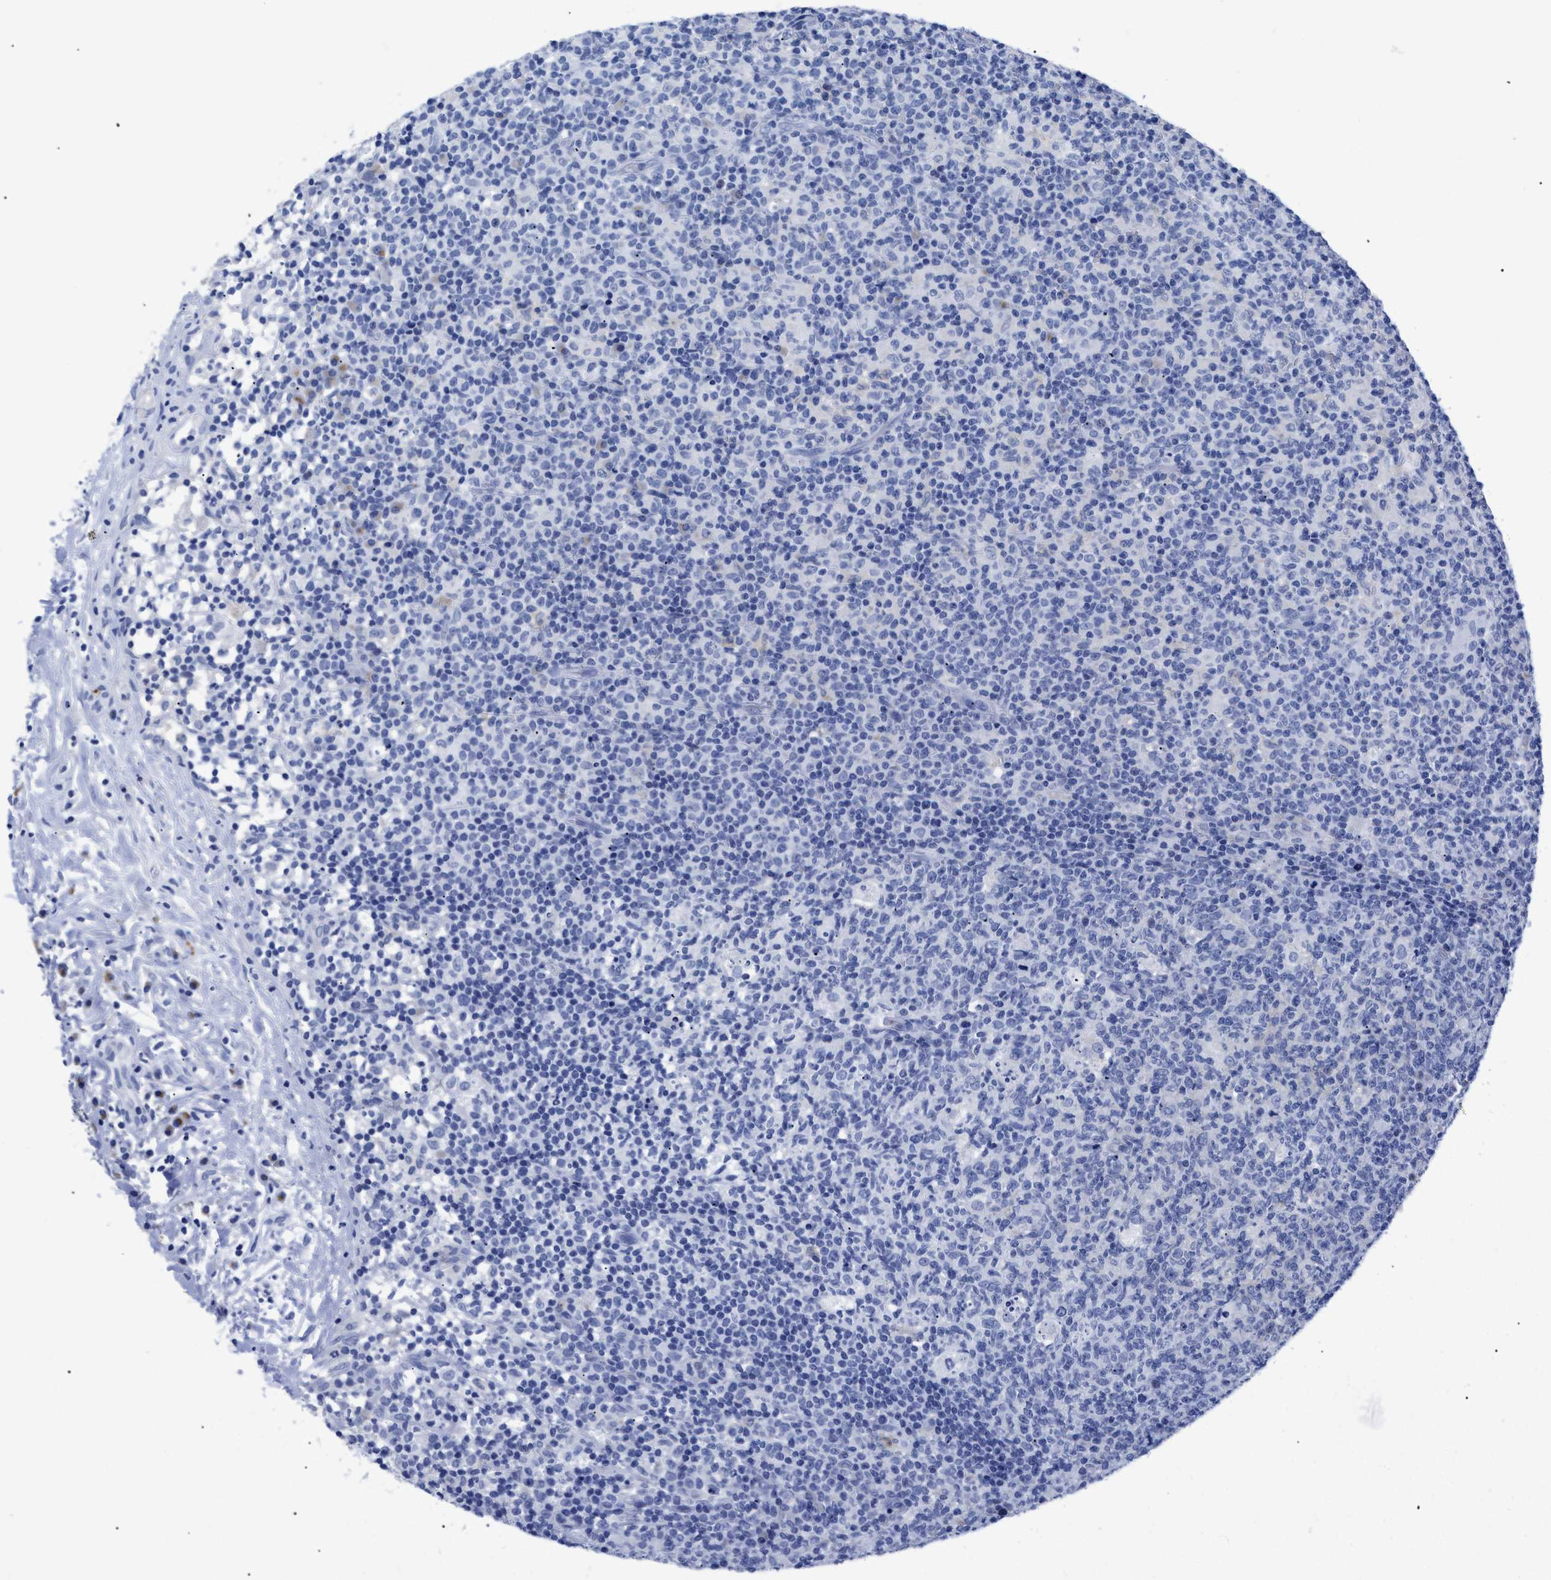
{"staining": {"intensity": "negative", "quantity": "none", "location": "none"}, "tissue": "lymph node", "cell_type": "Germinal center cells", "image_type": "normal", "snomed": [{"axis": "morphology", "description": "Normal tissue, NOS"}, {"axis": "morphology", "description": "Inflammation, NOS"}, {"axis": "topography", "description": "Lymph node"}], "caption": "Immunohistochemistry (IHC) image of unremarkable lymph node: lymph node stained with DAB (3,3'-diaminobenzidine) reveals no significant protein staining in germinal center cells. (DAB (3,3'-diaminobenzidine) IHC with hematoxylin counter stain).", "gene": "TREML1", "patient": {"sex": "male", "age": 55}}